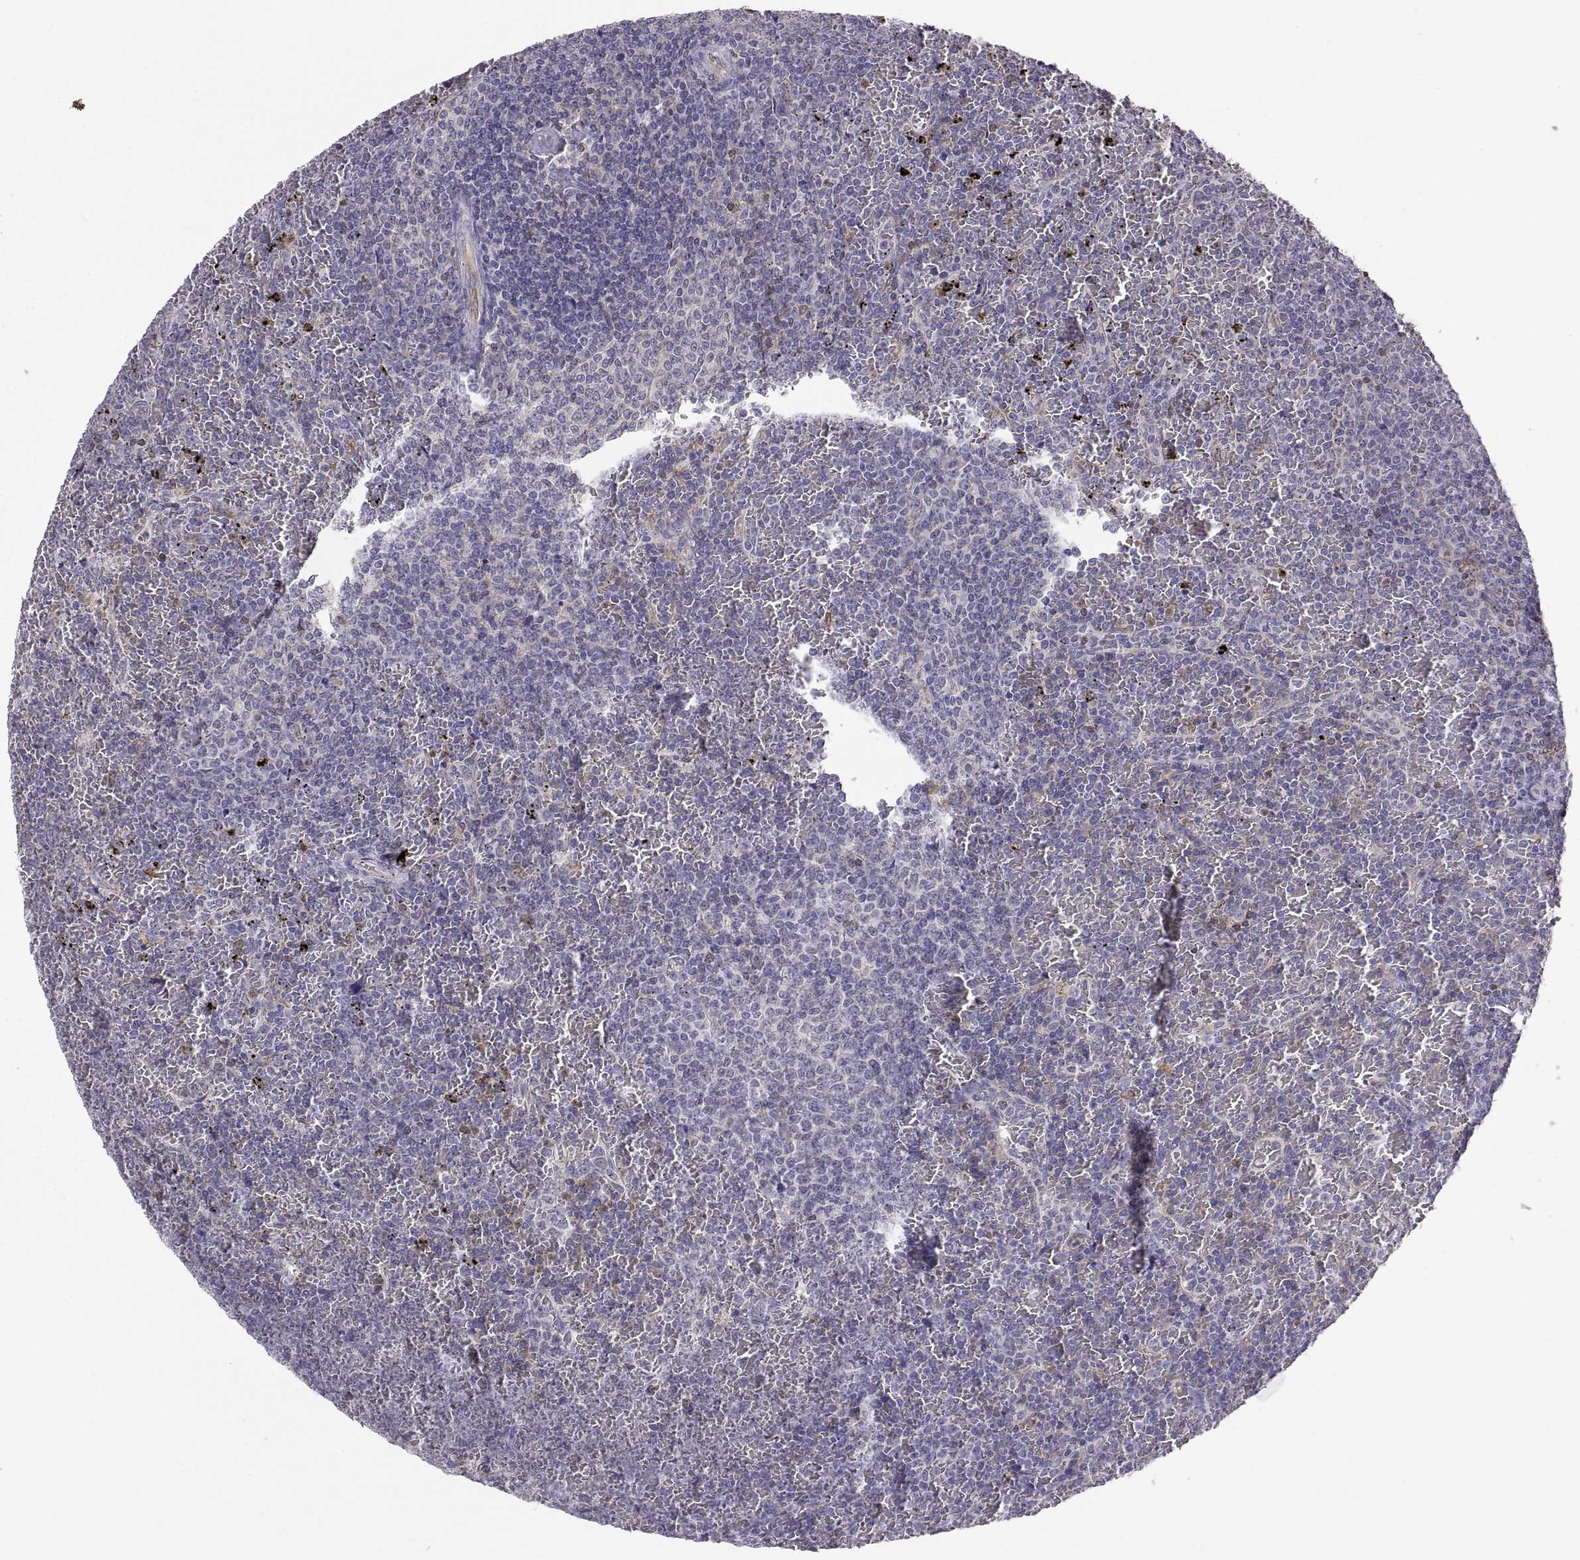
{"staining": {"intensity": "negative", "quantity": "none", "location": "none"}, "tissue": "lymphoma", "cell_type": "Tumor cells", "image_type": "cancer", "snomed": [{"axis": "morphology", "description": "Malignant lymphoma, non-Hodgkin's type, Low grade"}, {"axis": "topography", "description": "Spleen"}], "caption": "The photomicrograph shows no significant positivity in tumor cells of malignant lymphoma, non-Hodgkin's type (low-grade). (DAB immunohistochemistry visualized using brightfield microscopy, high magnification).", "gene": "ERO1A", "patient": {"sex": "female", "age": 77}}